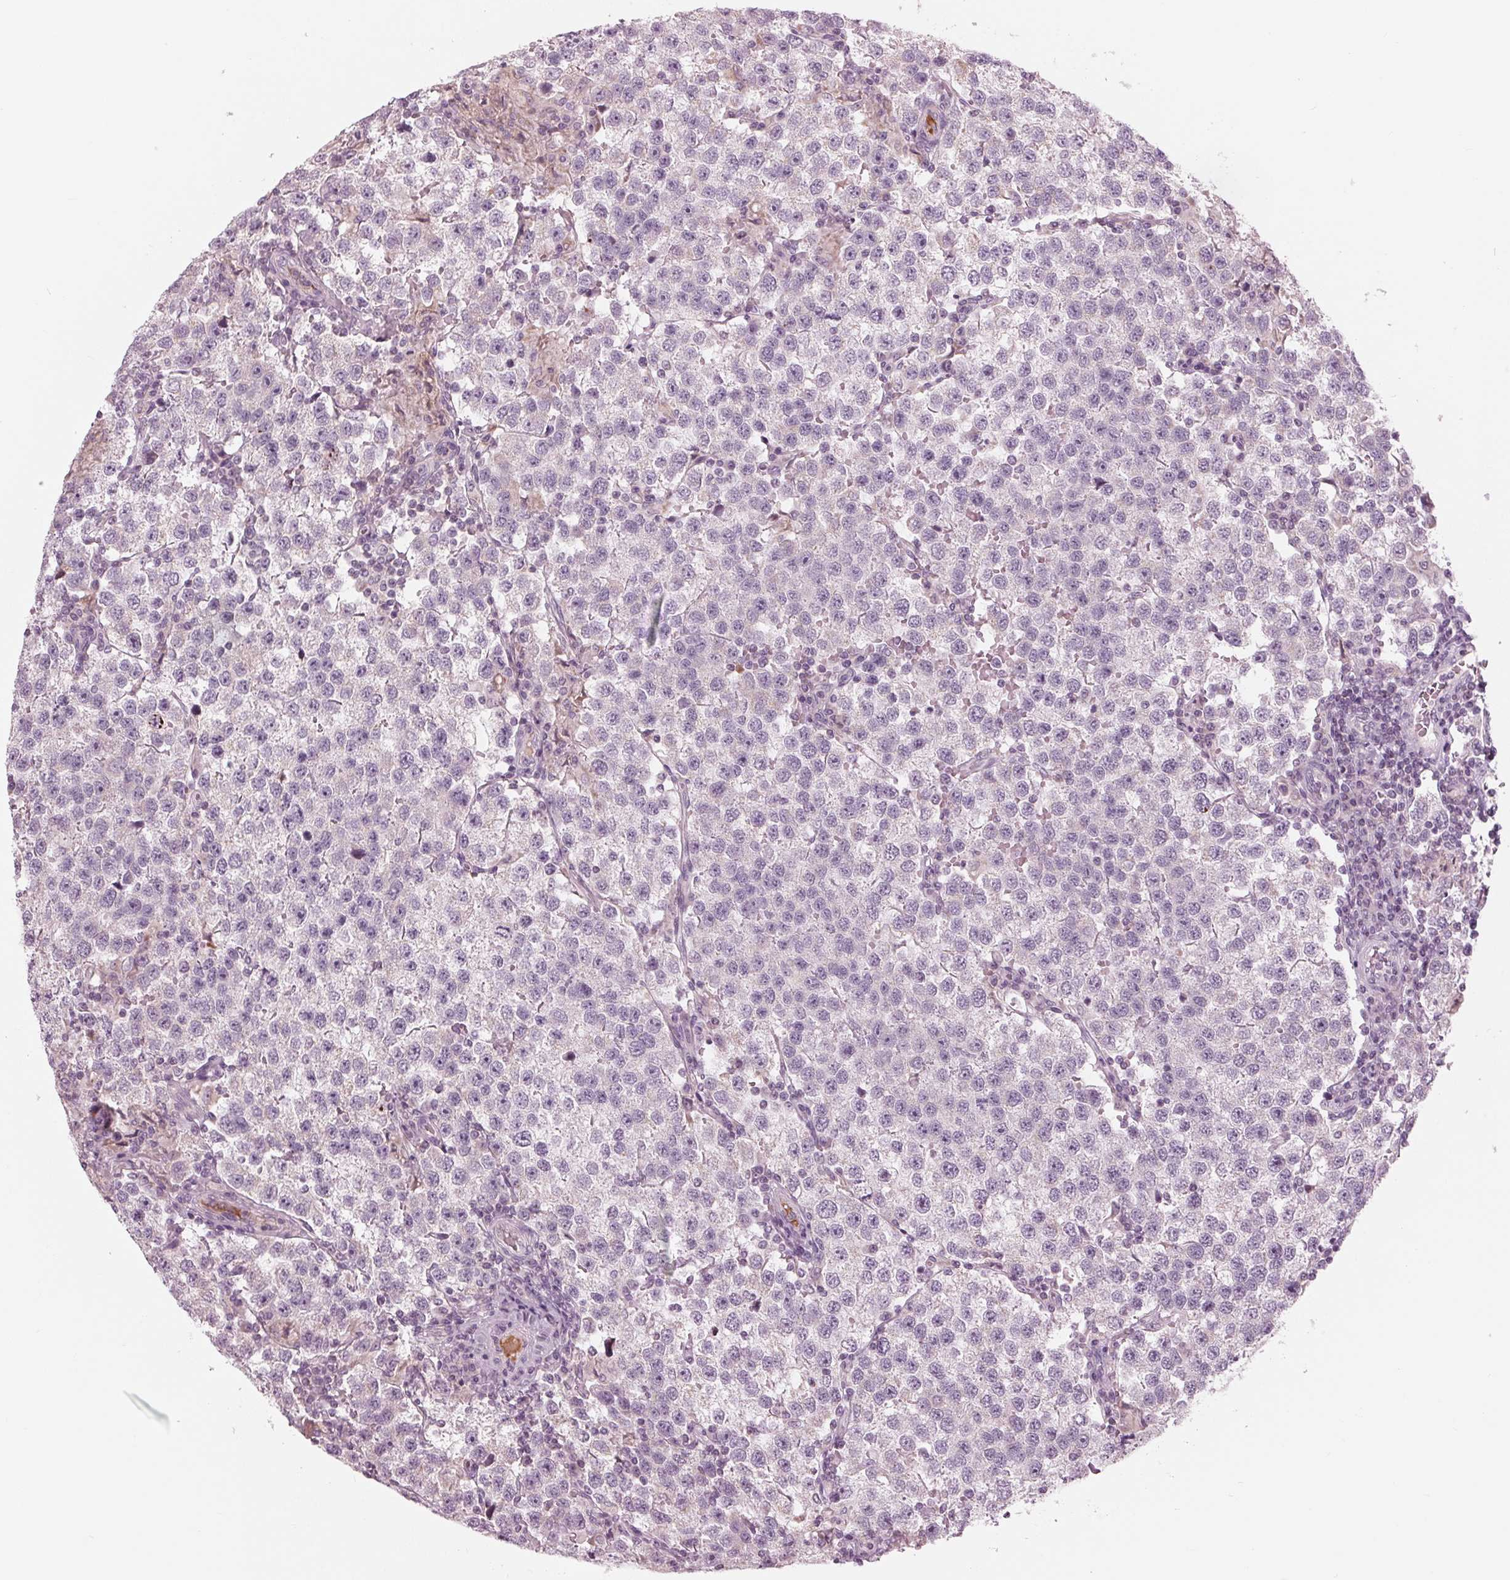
{"staining": {"intensity": "negative", "quantity": "none", "location": "none"}, "tissue": "testis cancer", "cell_type": "Tumor cells", "image_type": "cancer", "snomed": [{"axis": "morphology", "description": "Seminoma, NOS"}, {"axis": "topography", "description": "Testis"}], "caption": "An IHC image of testis seminoma is shown. There is no staining in tumor cells of testis seminoma.", "gene": "CLN6", "patient": {"sex": "male", "age": 37}}